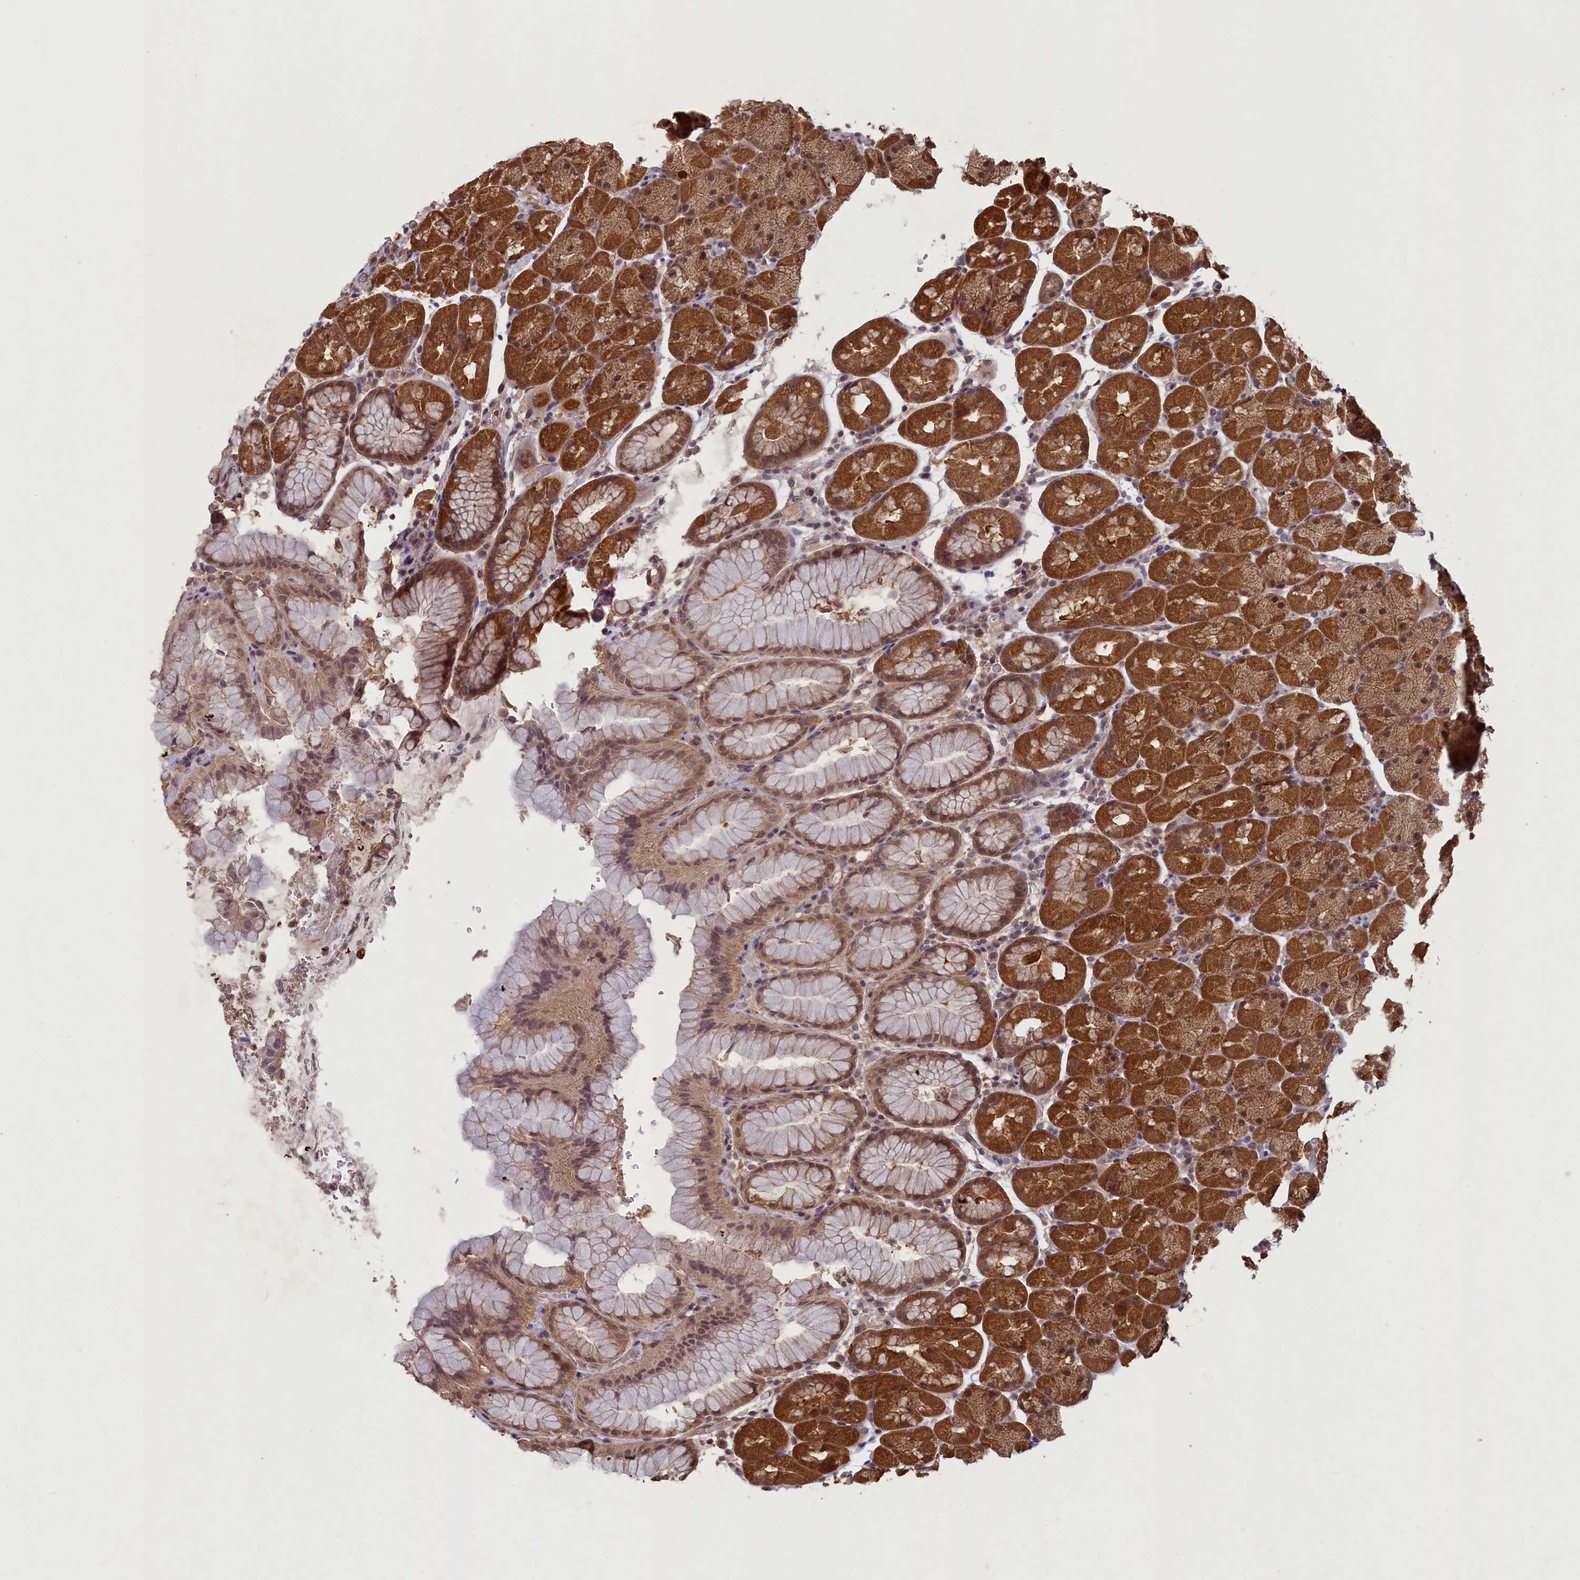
{"staining": {"intensity": "strong", "quantity": ">75%", "location": "cytoplasmic/membranous,nuclear"}, "tissue": "stomach", "cell_type": "Glandular cells", "image_type": "normal", "snomed": [{"axis": "morphology", "description": "Normal tissue, NOS"}, {"axis": "topography", "description": "Stomach, upper"}, {"axis": "topography", "description": "Stomach, lower"}], "caption": "Immunohistochemistry image of unremarkable human stomach stained for a protein (brown), which reveals high levels of strong cytoplasmic/membranous,nuclear staining in about >75% of glandular cells.", "gene": "NUBP1", "patient": {"sex": "male", "age": 67}}